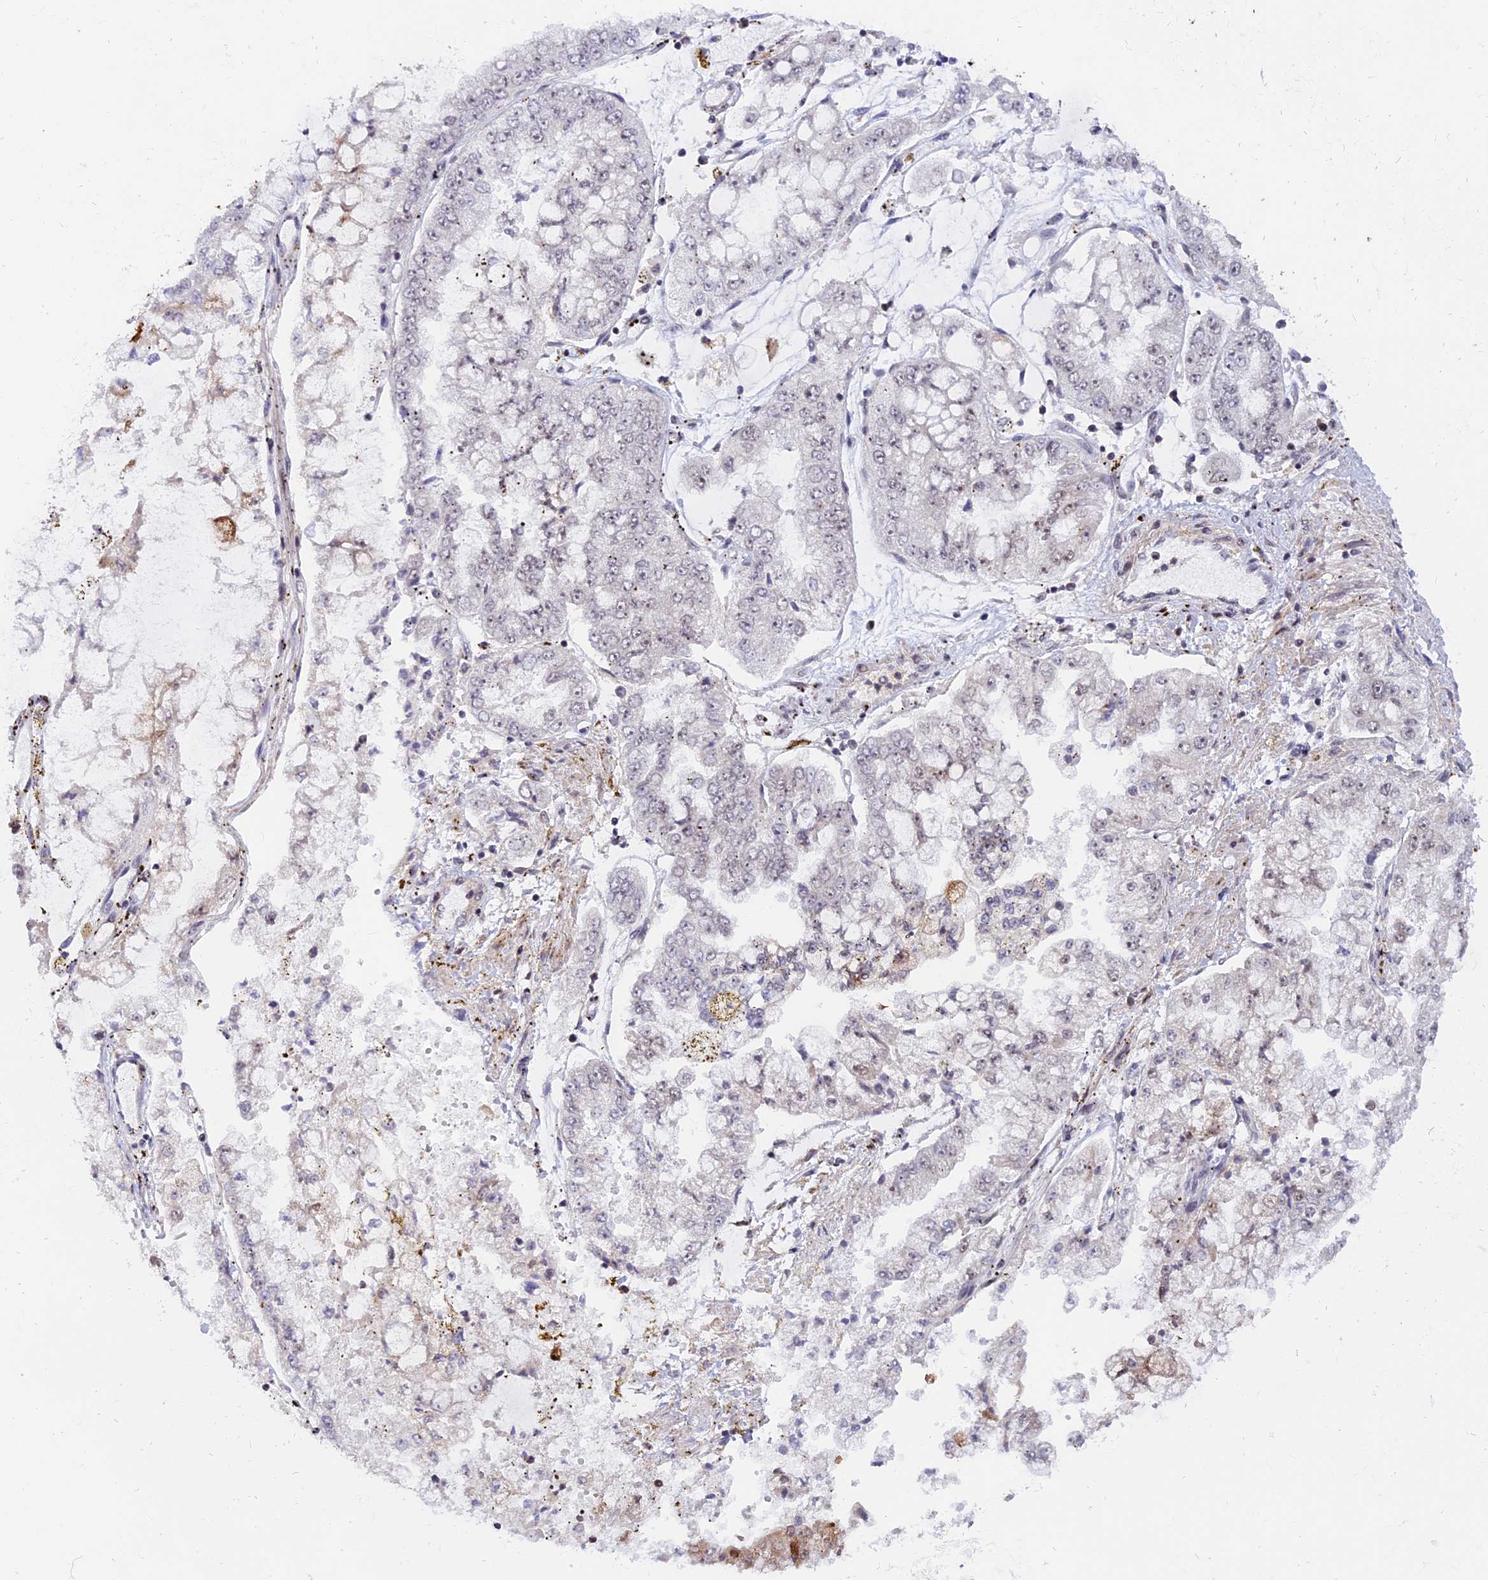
{"staining": {"intensity": "weak", "quantity": "<25%", "location": "nuclear"}, "tissue": "stomach cancer", "cell_type": "Tumor cells", "image_type": "cancer", "snomed": [{"axis": "morphology", "description": "Adenocarcinoma, NOS"}, {"axis": "topography", "description": "Stomach"}], "caption": "Photomicrograph shows no protein positivity in tumor cells of stomach cancer tissue.", "gene": "TADA3", "patient": {"sex": "male", "age": 76}}